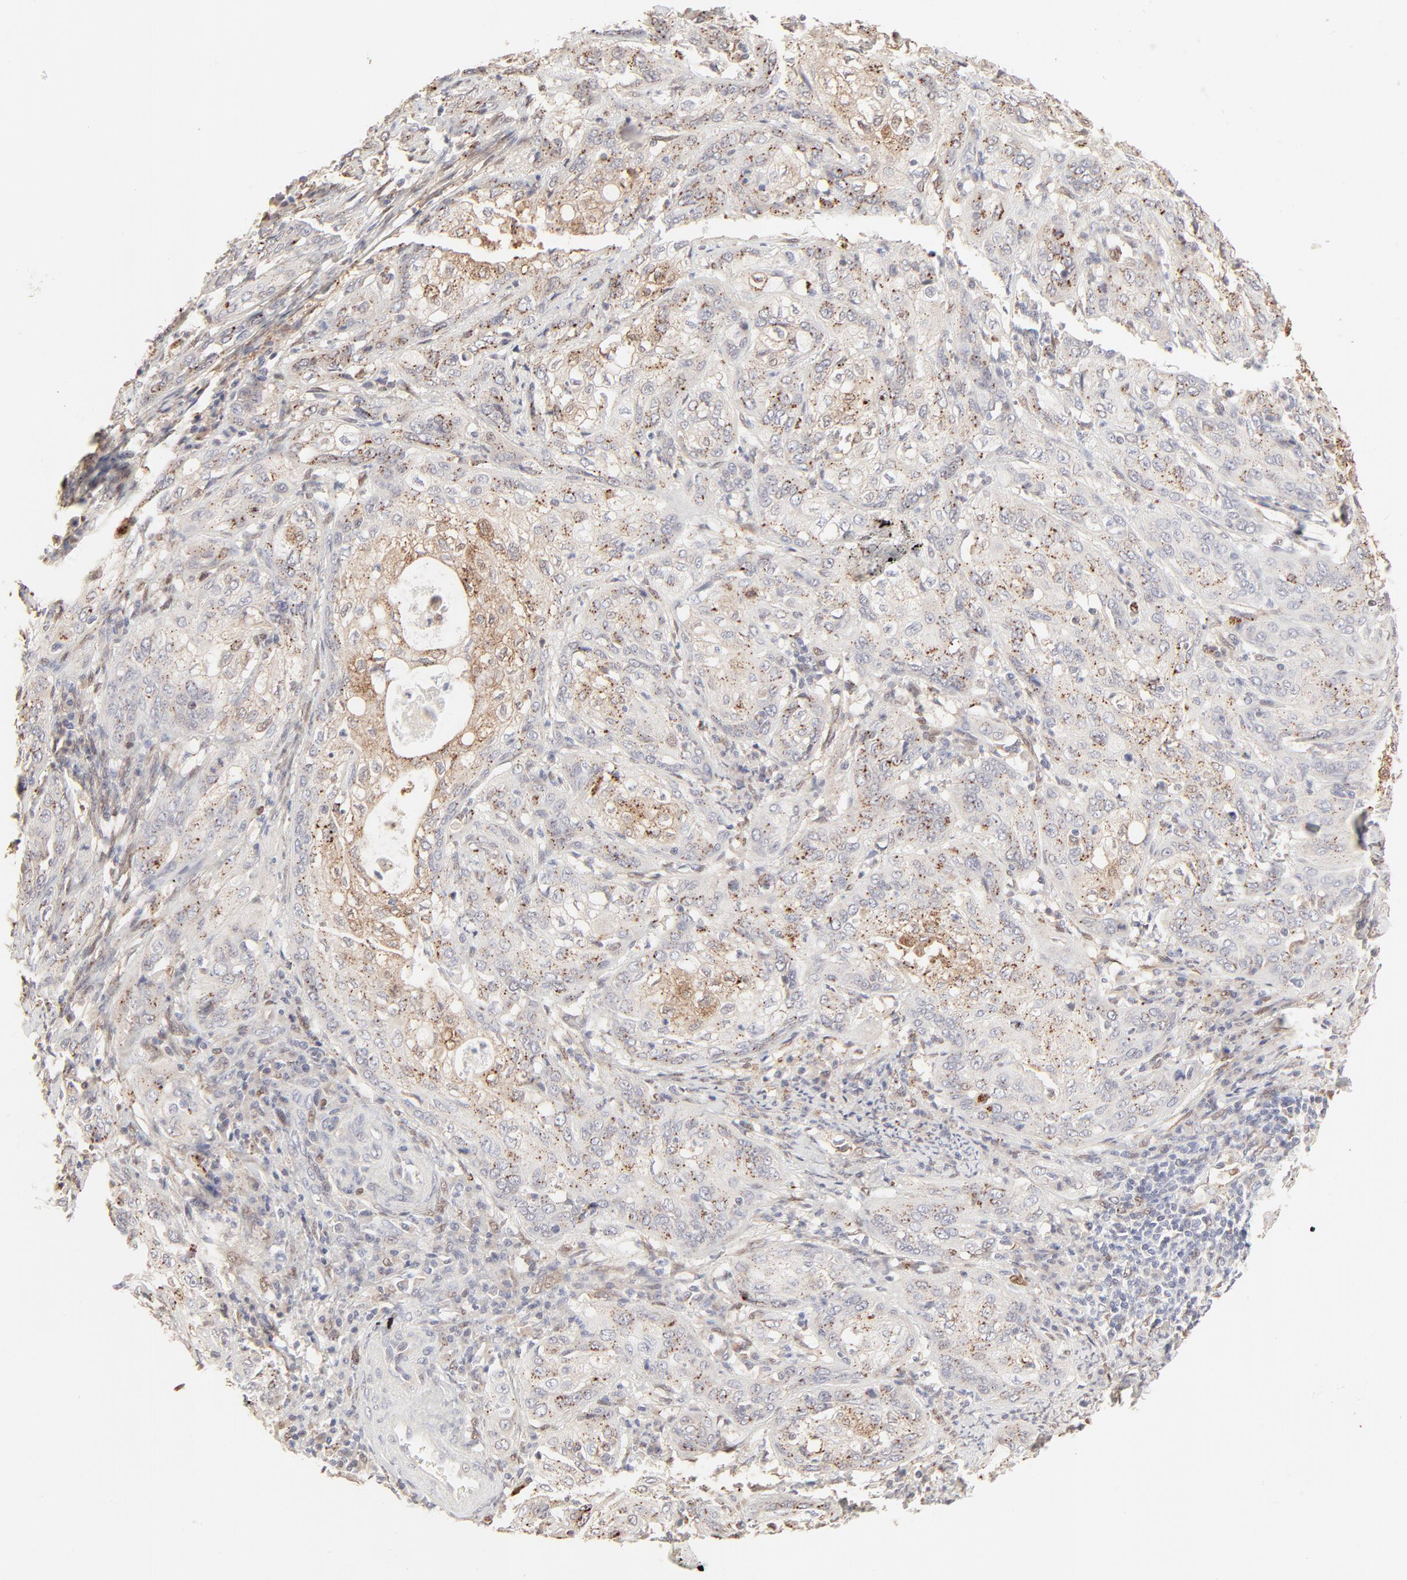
{"staining": {"intensity": "weak", "quantity": "<25%", "location": "cytoplasmic/membranous"}, "tissue": "cervical cancer", "cell_type": "Tumor cells", "image_type": "cancer", "snomed": [{"axis": "morphology", "description": "Squamous cell carcinoma, NOS"}, {"axis": "topography", "description": "Cervix"}], "caption": "Micrograph shows no protein expression in tumor cells of squamous cell carcinoma (cervical) tissue.", "gene": "LGALS2", "patient": {"sex": "female", "age": 41}}